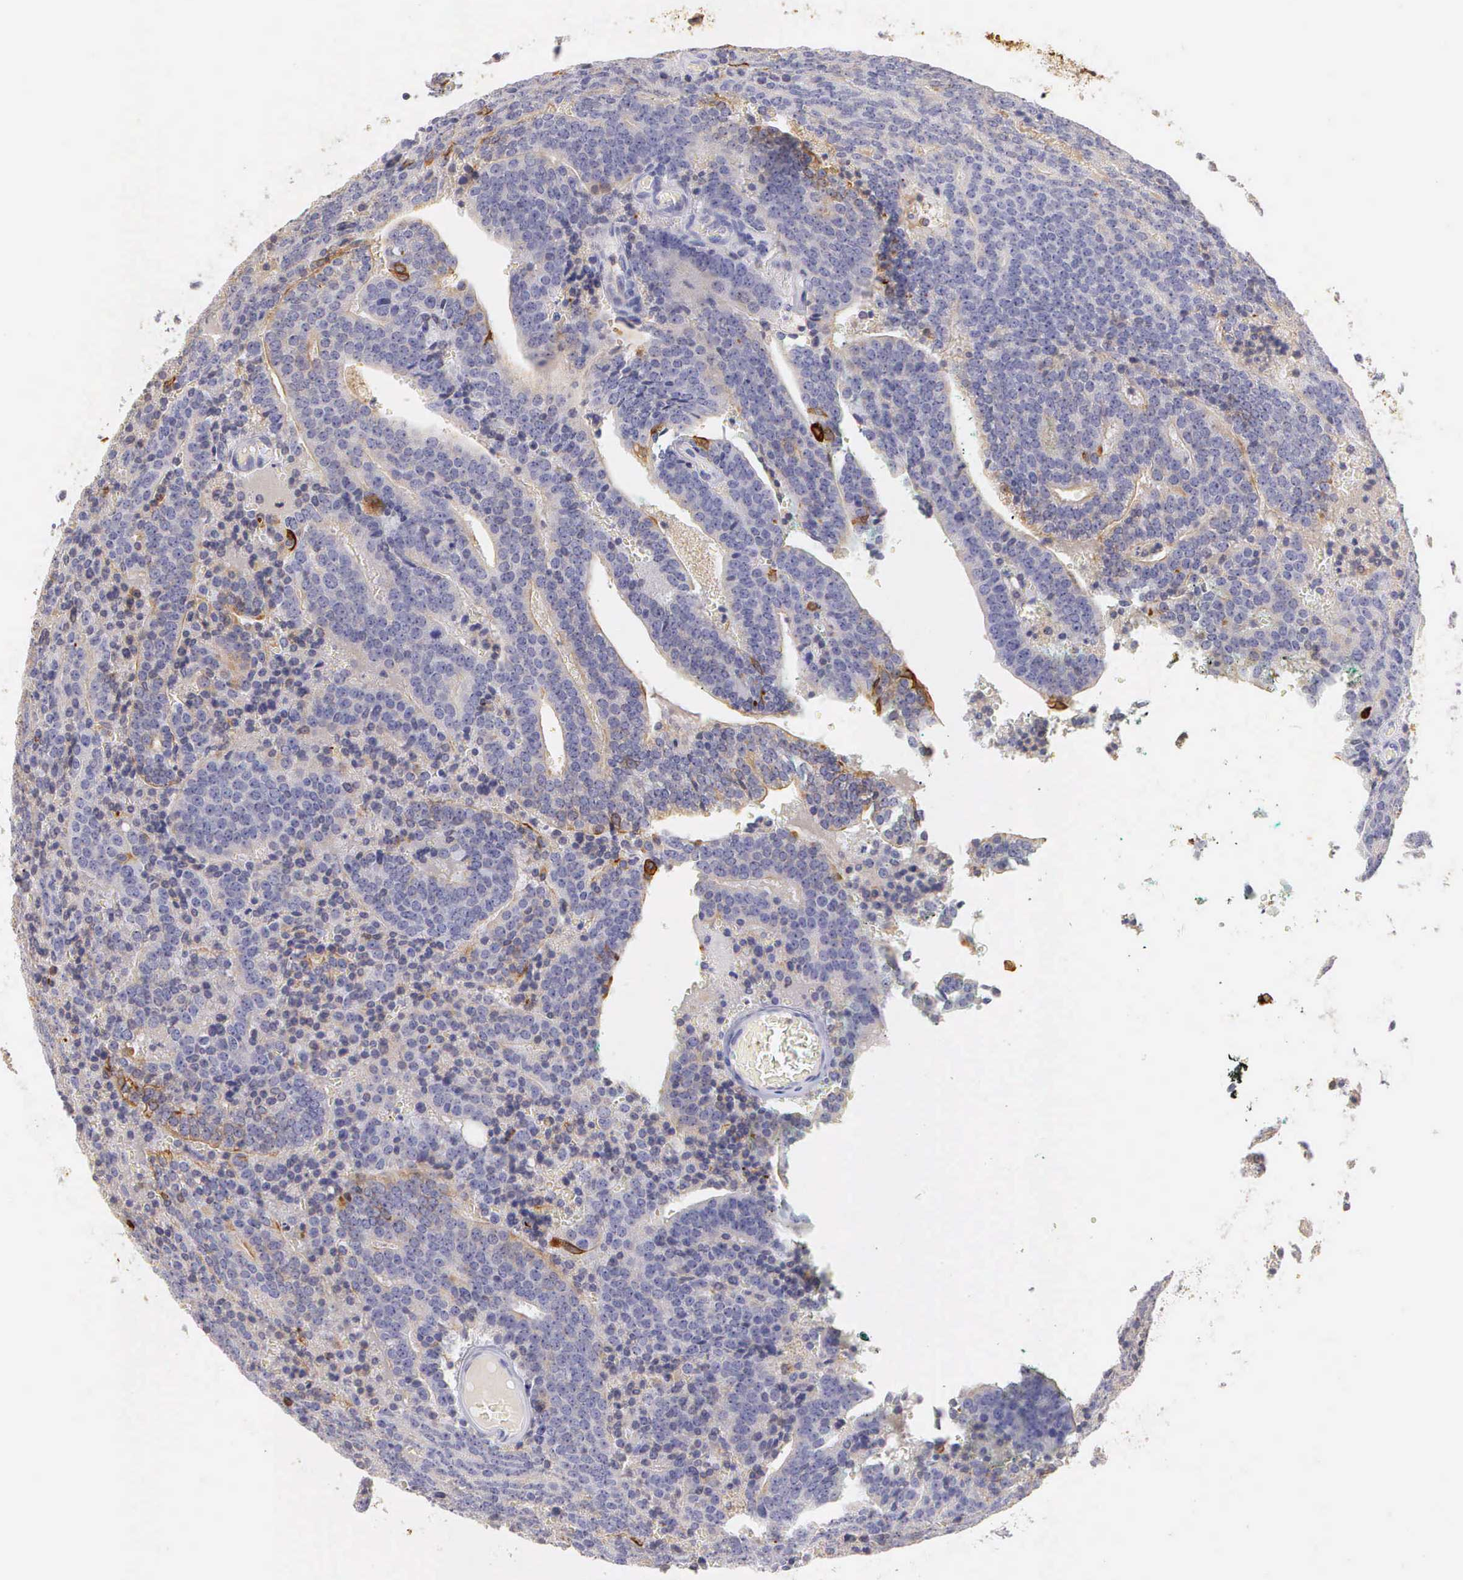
{"staining": {"intensity": "moderate", "quantity": "<25%", "location": "cytoplasmic/membranous"}, "tissue": "prostate cancer", "cell_type": "Tumor cells", "image_type": "cancer", "snomed": [{"axis": "morphology", "description": "Adenocarcinoma, Medium grade"}, {"axis": "topography", "description": "Prostate"}], "caption": "There is low levels of moderate cytoplasmic/membranous expression in tumor cells of prostate cancer (medium-grade adenocarcinoma), as demonstrated by immunohistochemical staining (brown color).", "gene": "KRT17", "patient": {"sex": "male", "age": 65}}